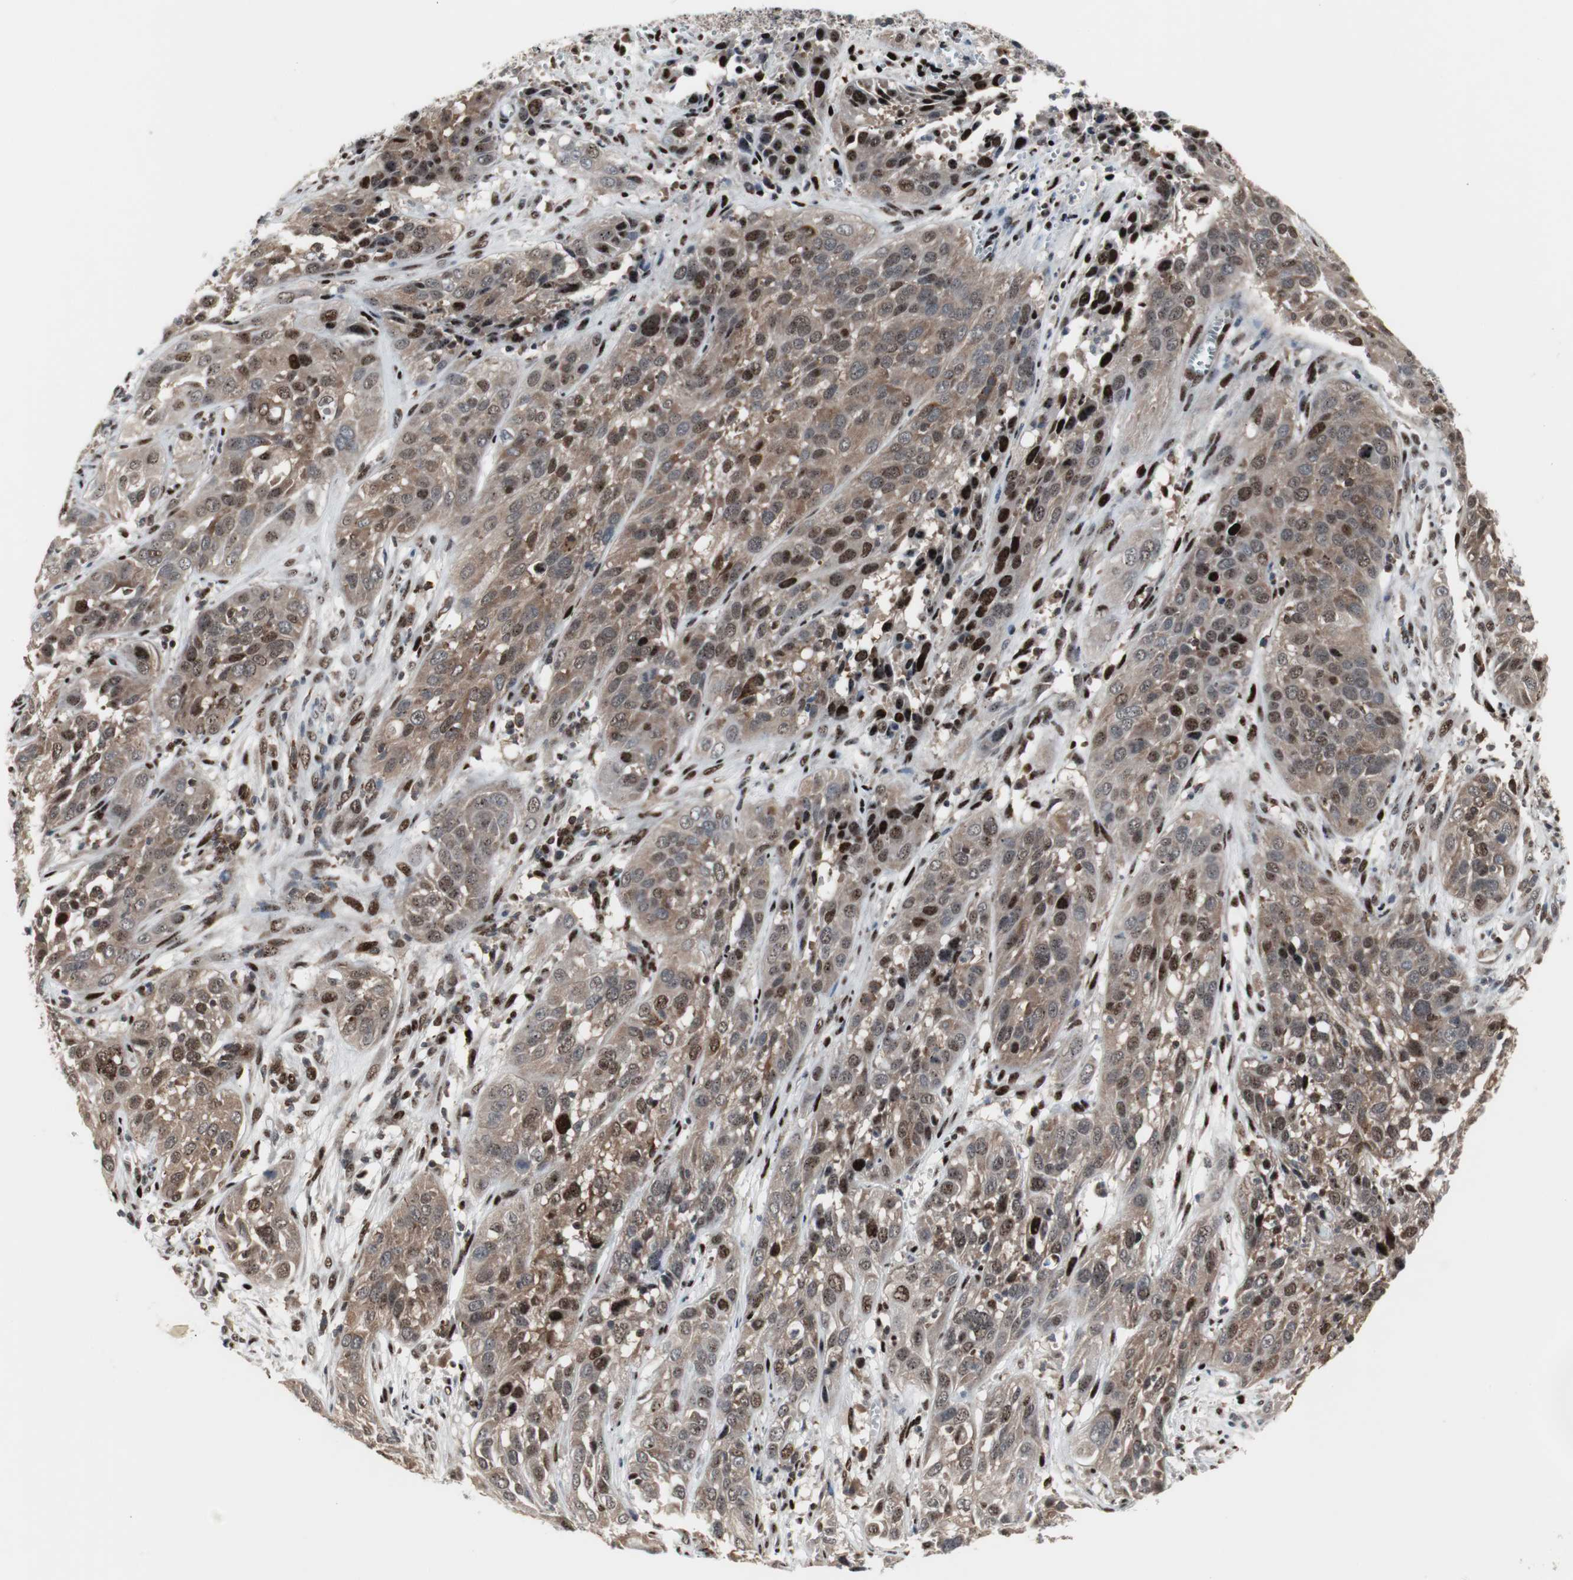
{"staining": {"intensity": "strong", "quantity": "25%-75%", "location": "cytoplasmic/membranous,nuclear"}, "tissue": "cervical cancer", "cell_type": "Tumor cells", "image_type": "cancer", "snomed": [{"axis": "morphology", "description": "Squamous cell carcinoma, NOS"}, {"axis": "topography", "description": "Cervix"}], "caption": "Immunohistochemical staining of human cervical cancer reveals strong cytoplasmic/membranous and nuclear protein staining in about 25%-75% of tumor cells. (IHC, brightfield microscopy, high magnification).", "gene": "GRK2", "patient": {"sex": "female", "age": 32}}